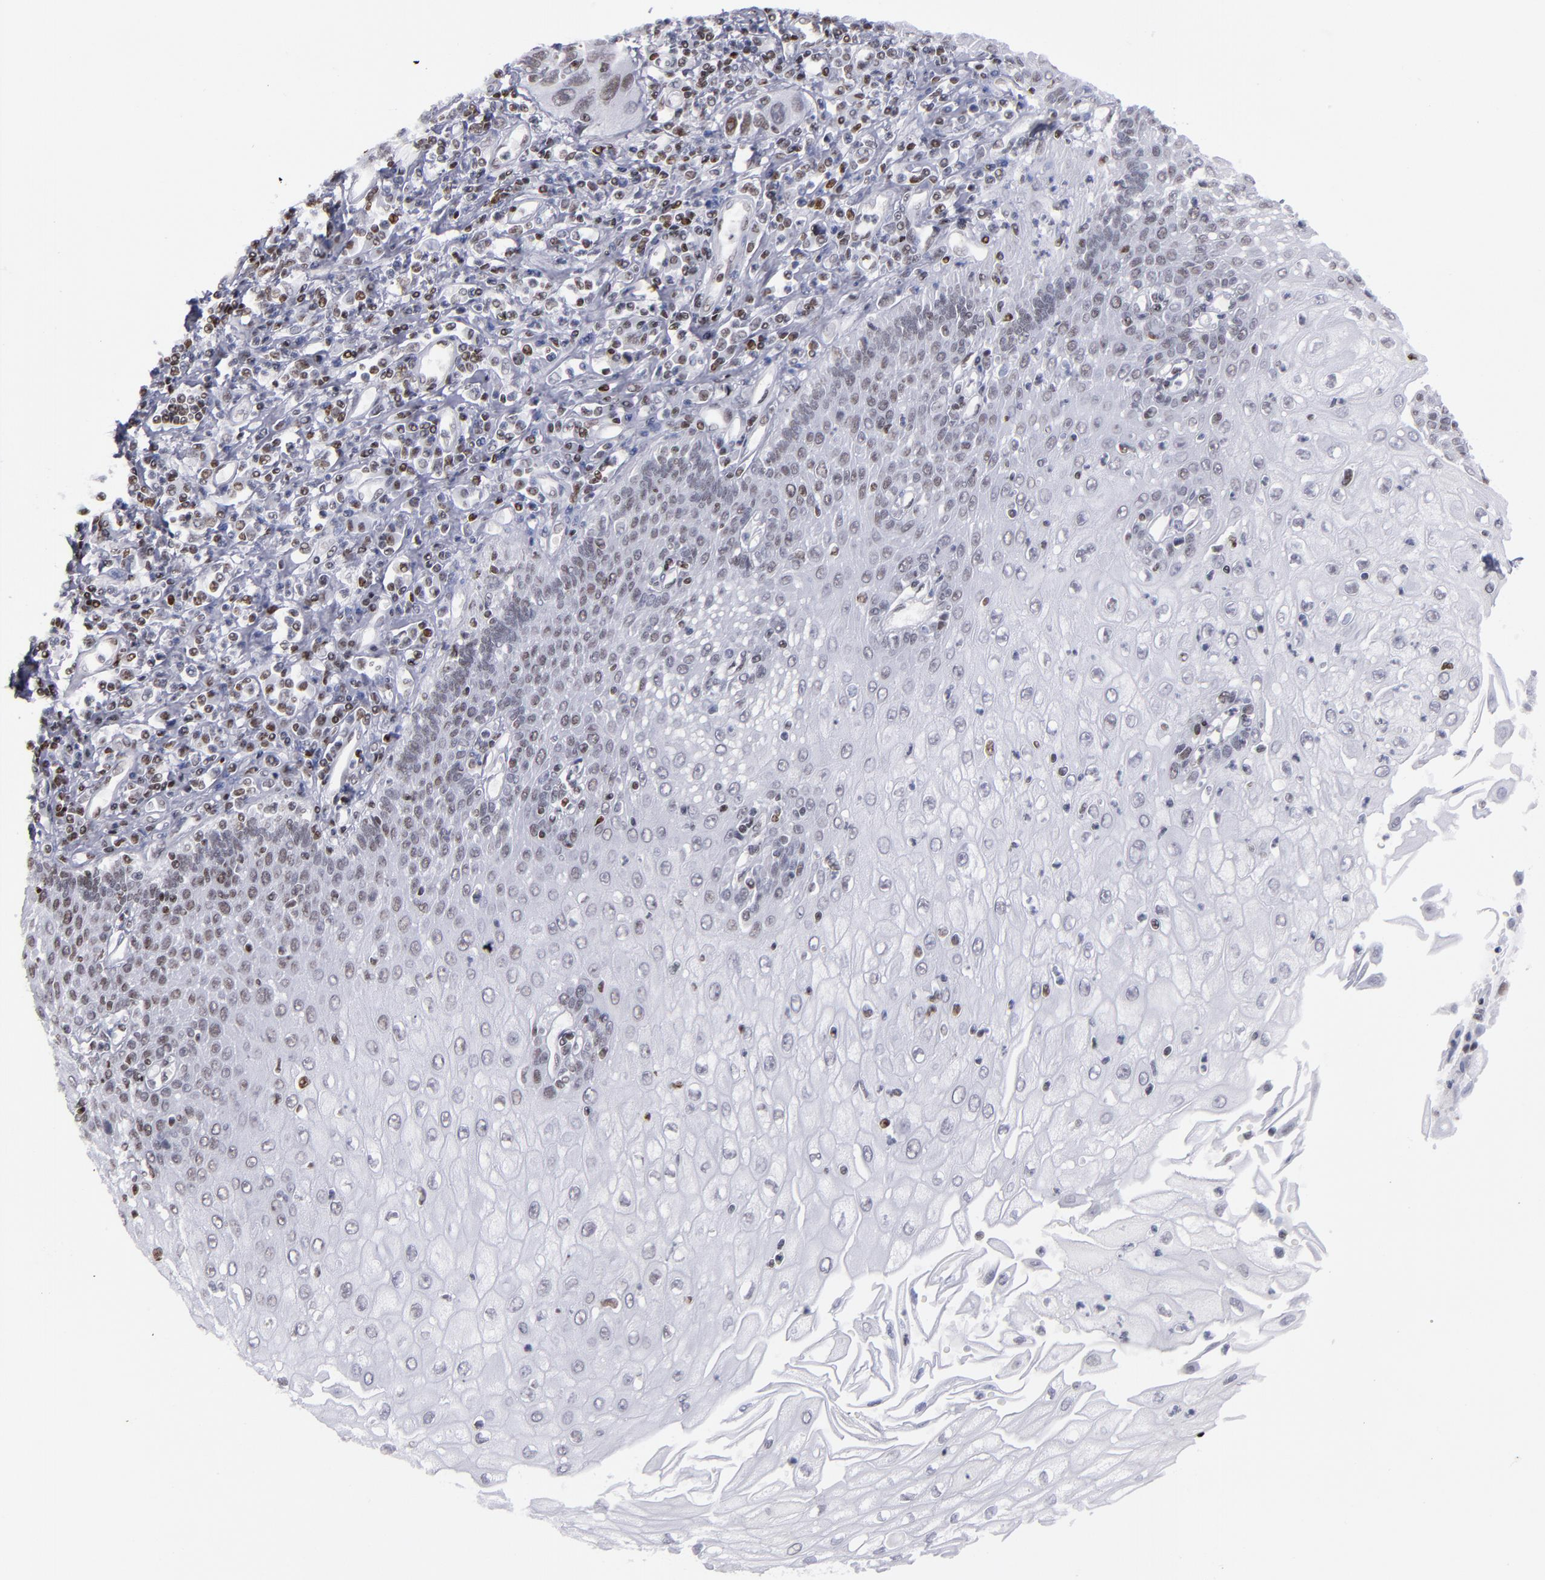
{"staining": {"intensity": "weak", "quantity": "25%-75%", "location": "nuclear"}, "tissue": "esophagus", "cell_type": "Squamous epithelial cells", "image_type": "normal", "snomed": [{"axis": "morphology", "description": "Normal tissue, NOS"}, {"axis": "topography", "description": "Esophagus"}], "caption": "Benign esophagus was stained to show a protein in brown. There is low levels of weak nuclear staining in approximately 25%-75% of squamous epithelial cells. (DAB (3,3'-diaminobenzidine) IHC with brightfield microscopy, high magnification).", "gene": "TERF2", "patient": {"sex": "male", "age": 65}}